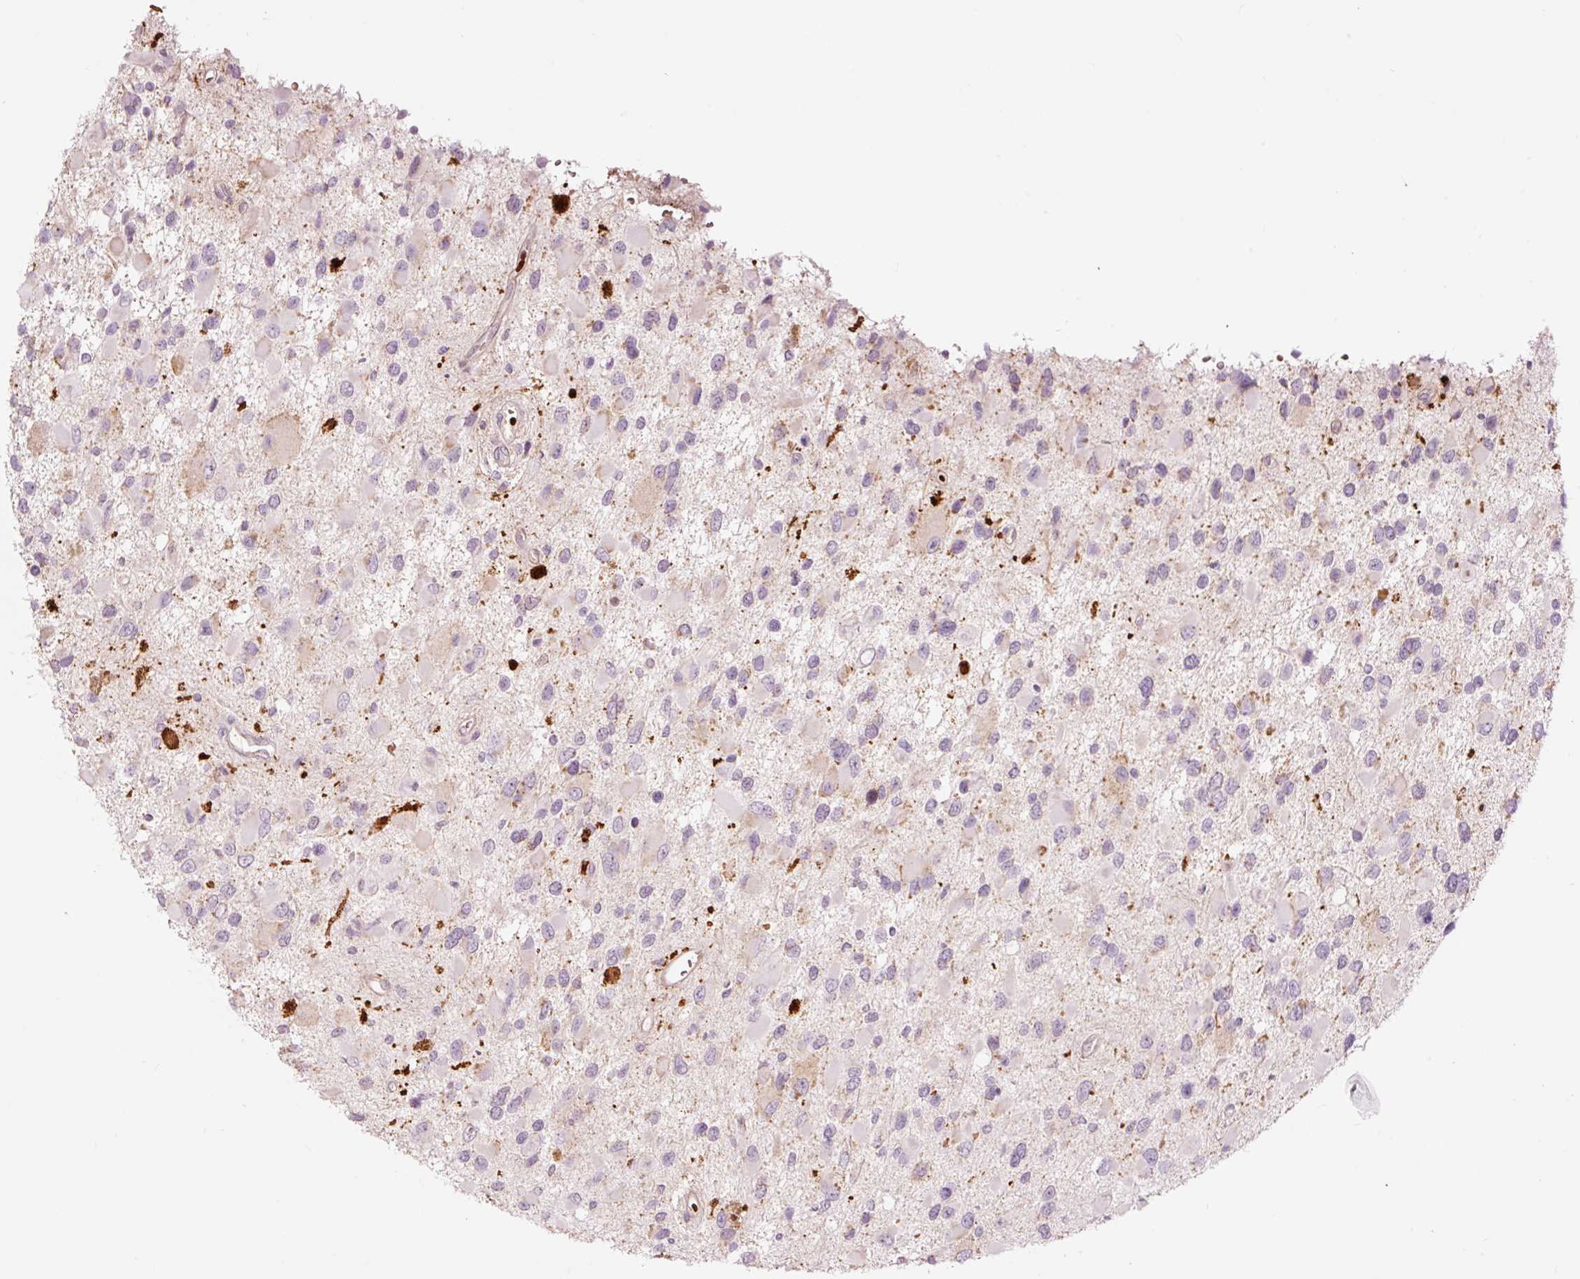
{"staining": {"intensity": "weak", "quantity": "<25%", "location": "cytoplasmic/membranous"}, "tissue": "glioma", "cell_type": "Tumor cells", "image_type": "cancer", "snomed": [{"axis": "morphology", "description": "Glioma, malignant, High grade"}, {"axis": "topography", "description": "Brain"}], "caption": "Malignant glioma (high-grade) was stained to show a protein in brown. There is no significant positivity in tumor cells. The staining is performed using DAB brown chromogen with nuclei counter-stained in using hematoxylin.", "gene": "LDHAL6B", "patient": {"sex": "male", "age": 53}}